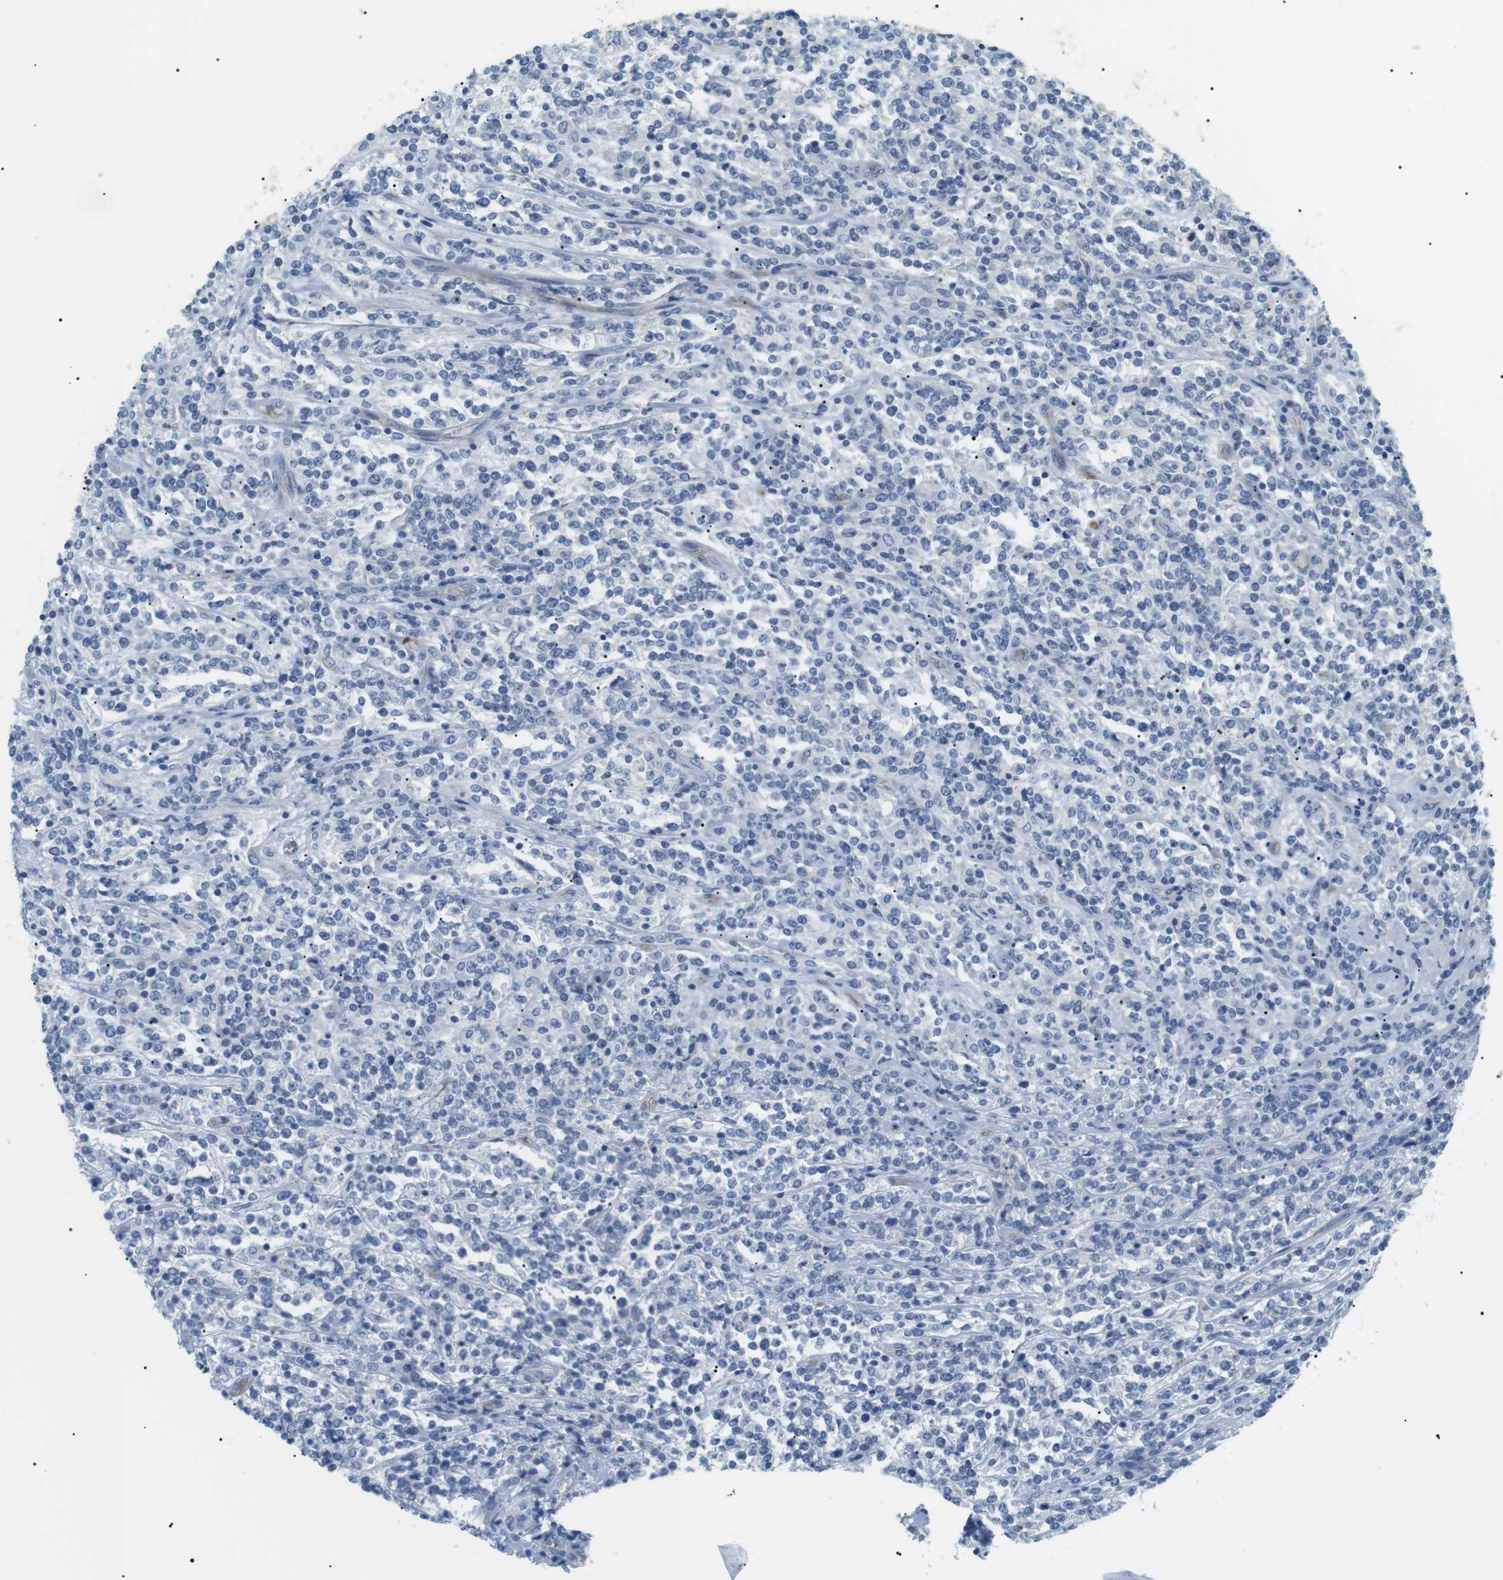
{"staining": {"intensity": "negative", "quantity": "none", "location": "none"}, "tissue": "lymphoma", "cell_type": "Tumor cells", "image_type": "cancer", "snomed": [{"axis": "morphology", "description": "Malignant lymphoma, non-Hodgkin's type, High grade"}, {"axis": "topography", "description": "Soft tissue"}], "caption": "Tumor cells show no significant protein positivity in malignant lymphoma, non-Hodgkin's type (high-grade).", "gene": "ADCY10", "patient": {"sex": "male", "age": 18}}